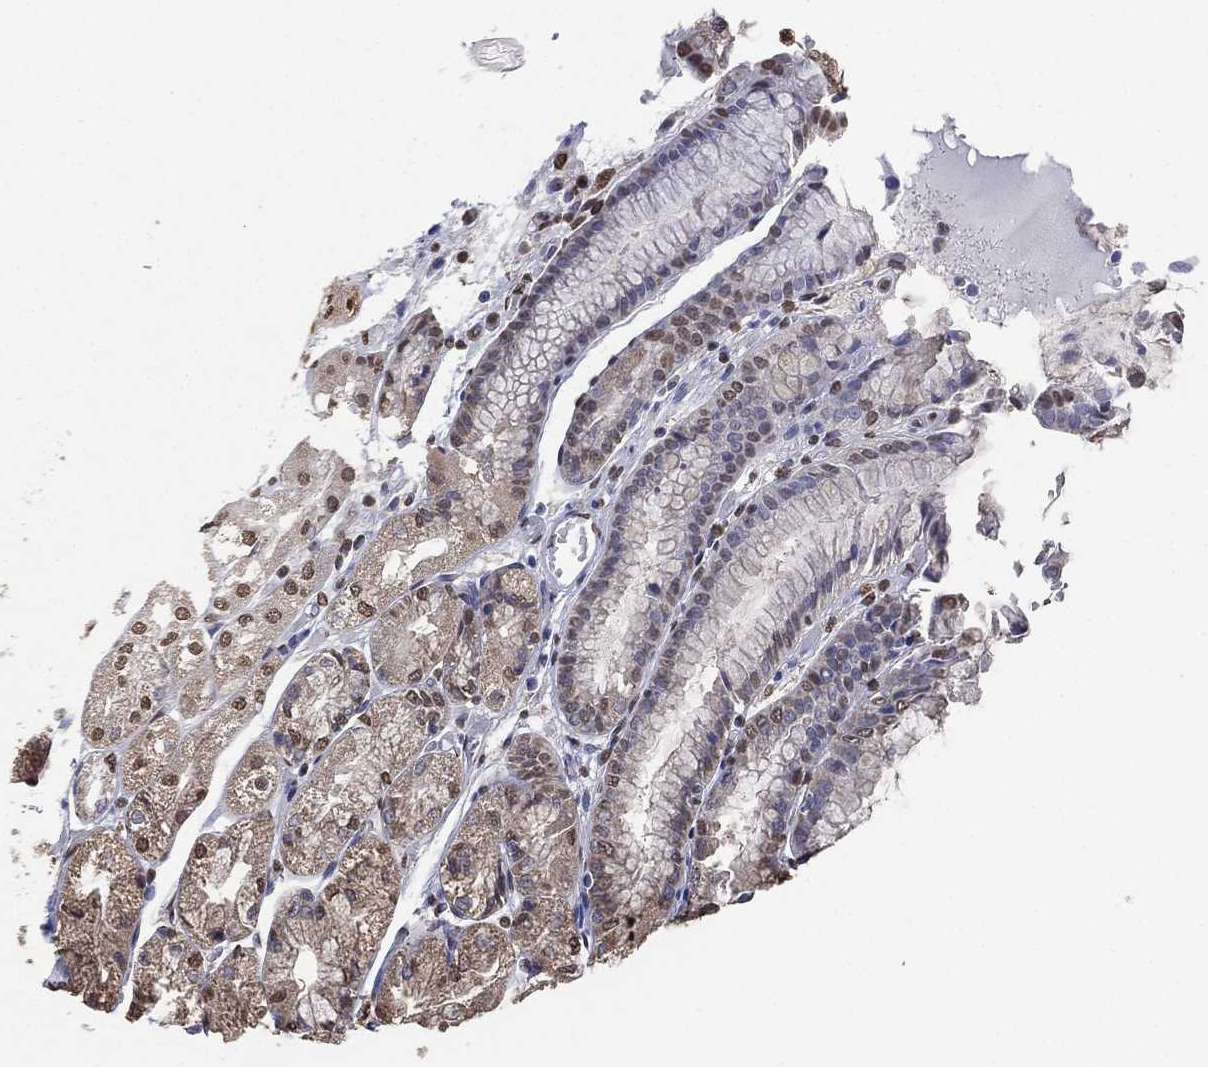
{"staining": {"intensity": "moderate", "quantity": "25%-75%", "location": "cytoplasmic/membranous,nuclear"}, "tissue": "stomach", "cell_type": "Glandular cells", "image_type": "normal", "snomed": [{"axis": "morphology", "description": "Normal tissue, NOS"}, {"axis": "topography", "description": "Stomach, upper"}], "caption": "This micrograph shows IHC staining of unremarkable human stomach, with medium moderate cytoplasmic/membranous,nuclear staining in approximately 25%-75% of glandular cells.", "gene": "ALDH7A1", "patient": {"sex": "male", "age": 72}}